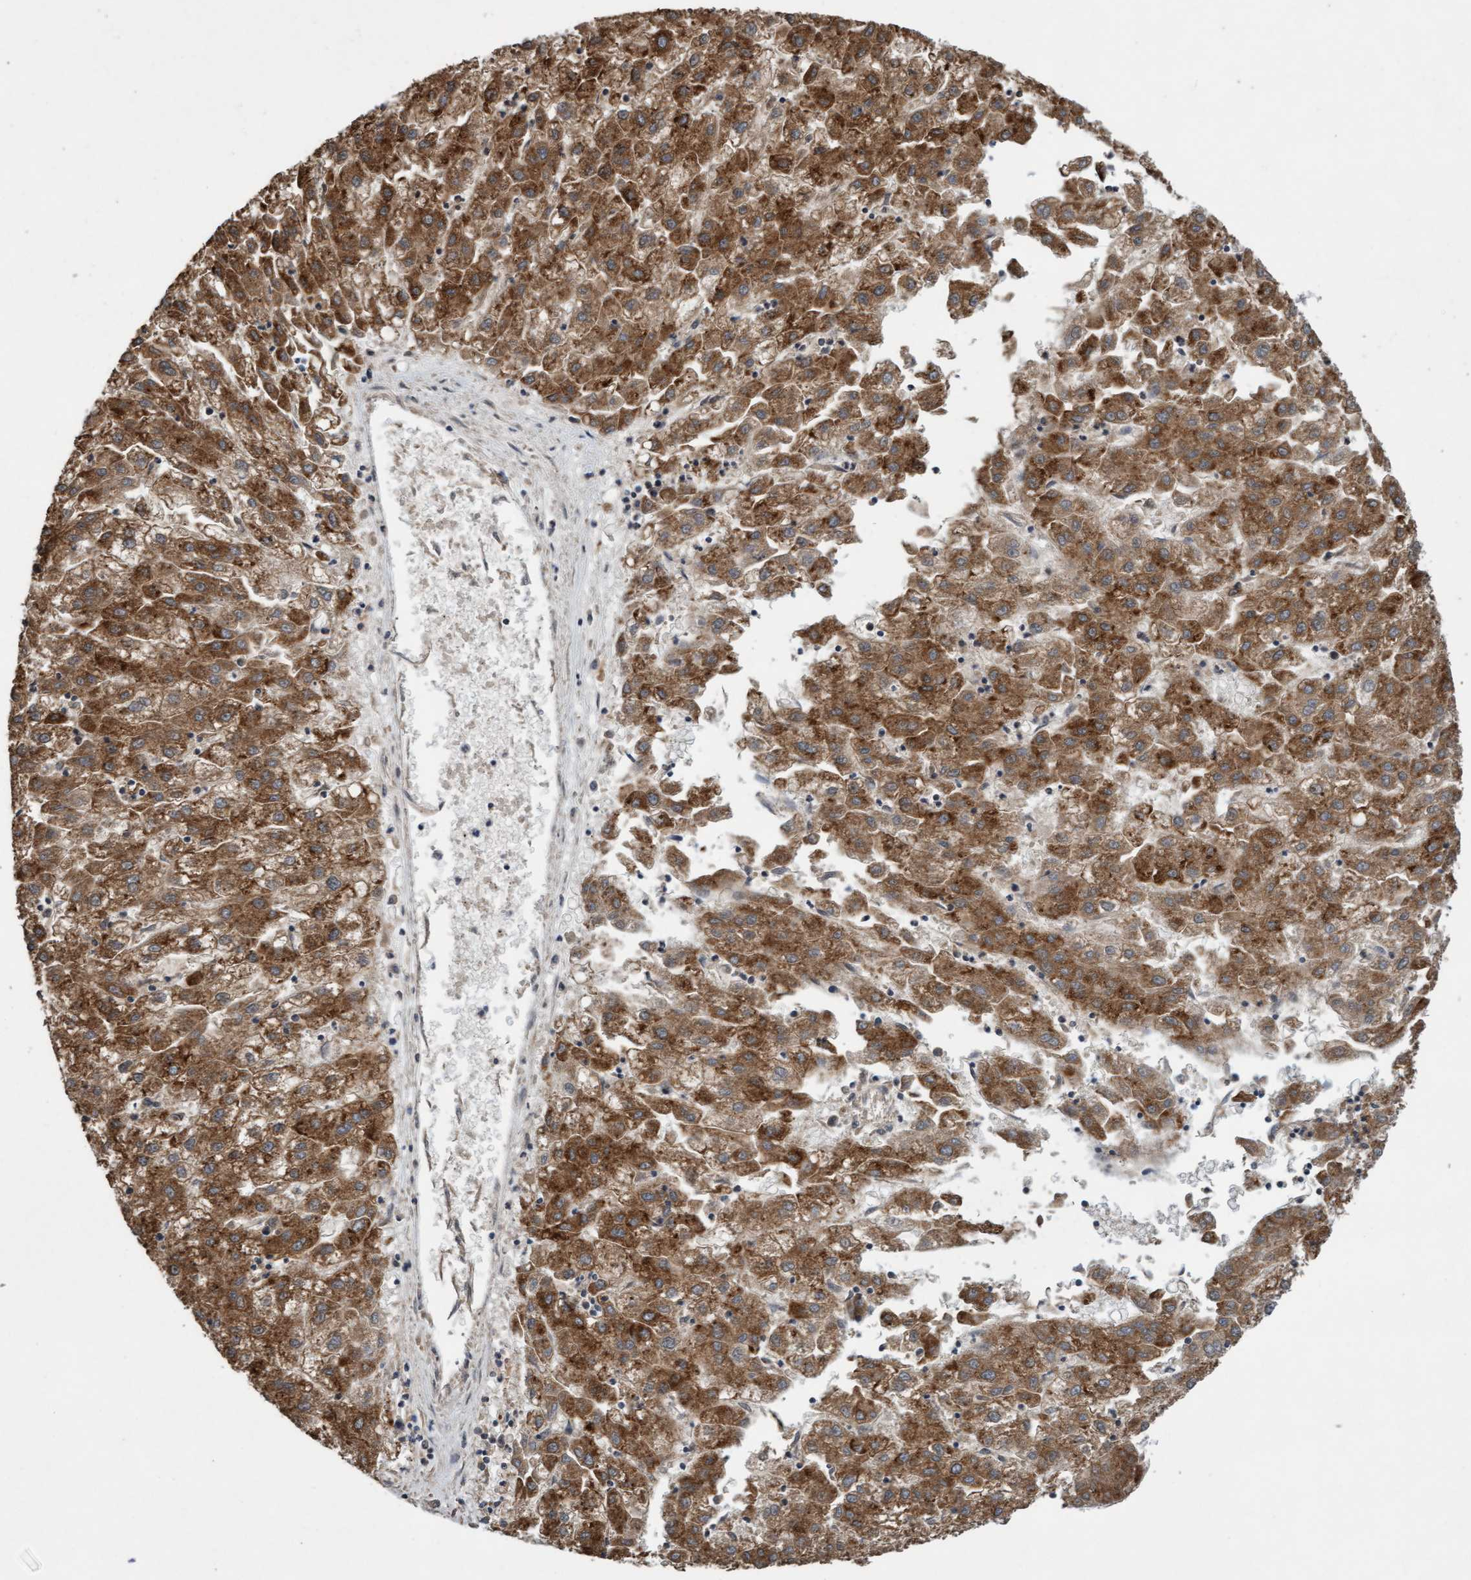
{"staining": {"intensity": "strong", "quantity": ">75%", "location": "cytoplasmic/membranous"}, "tissue": "liver cancer", "cell_type": "Tumor cells", "image_type": "cancer", "snomed": [{"axis": "morphology", "description": "Carcinoma, Hepatocellular, NOS"}, {"axis": "topography", "description": "Liver"}], "caption": "This micrograph shows liver hepatocellular carcinoma stained with IHC to label a protein in brown. The cytoplasmic/membranous of tumor cells show strong positivity for the protein. Nuclei are counter-stained blue.", "gene": "CDC42EP4", "patient": {"sex": "male", "age": 72}}